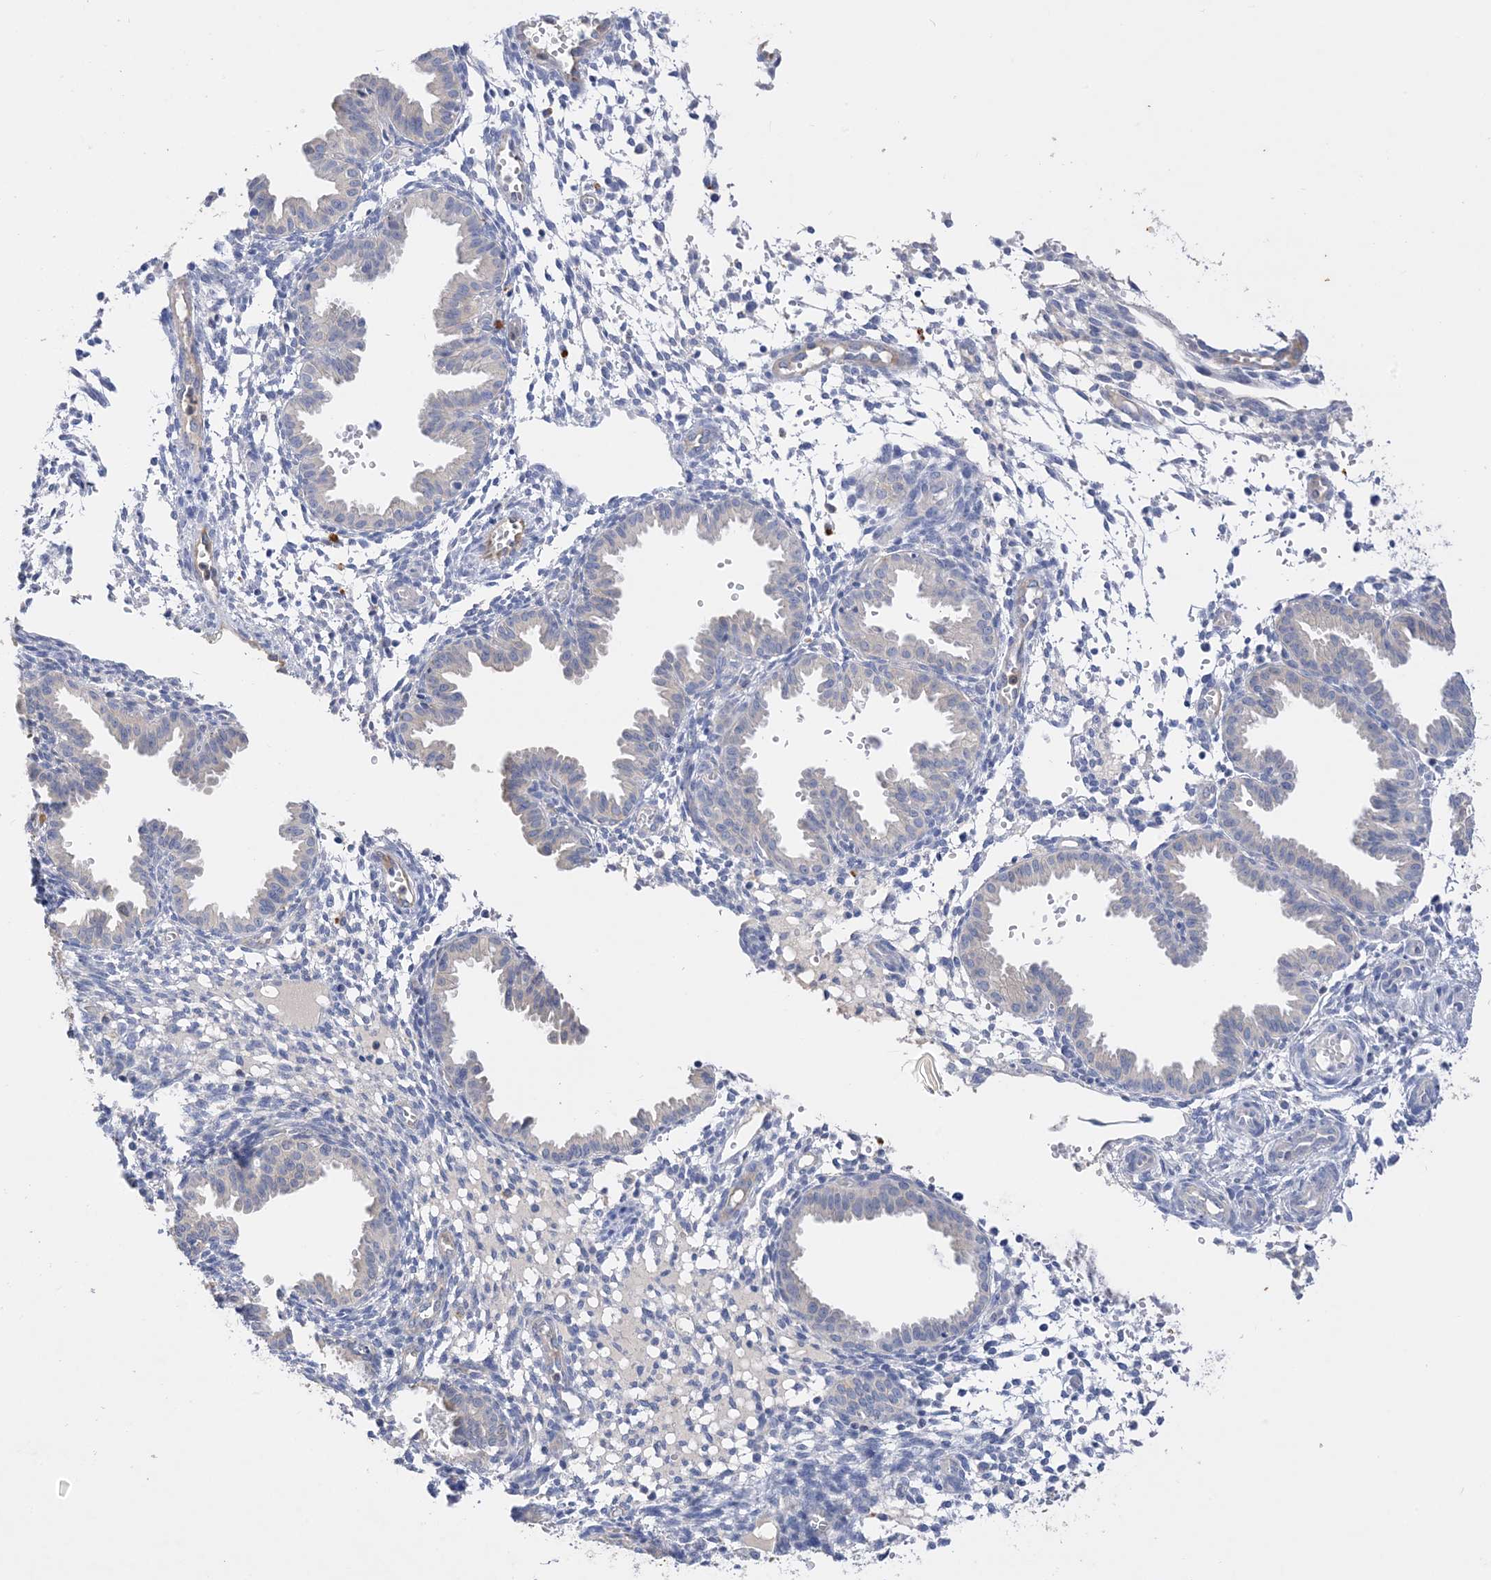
{"staining": {"intensity": "weak", "quantity": "<25%", "location": "cytoplasmic/membranous"}, "tissue": "endometrium", "cell_type": "Cells in endometrial stroma", "image_type": "normal", "snomed": [{"axis": "morphology", "description": "Normal tissue, NOS"}, {"axis": "topography", "description": "Endometrium"}], "caption": "Histopathology image shows no protein expression in cells in endometrial stroma of normal endometrium. (DAB (3,3'-diaminobenzidine) immunohistochemistry (IHC), high magnification).", "gene": "ARV1", "patient": {"sex": "female", "age": 33}}